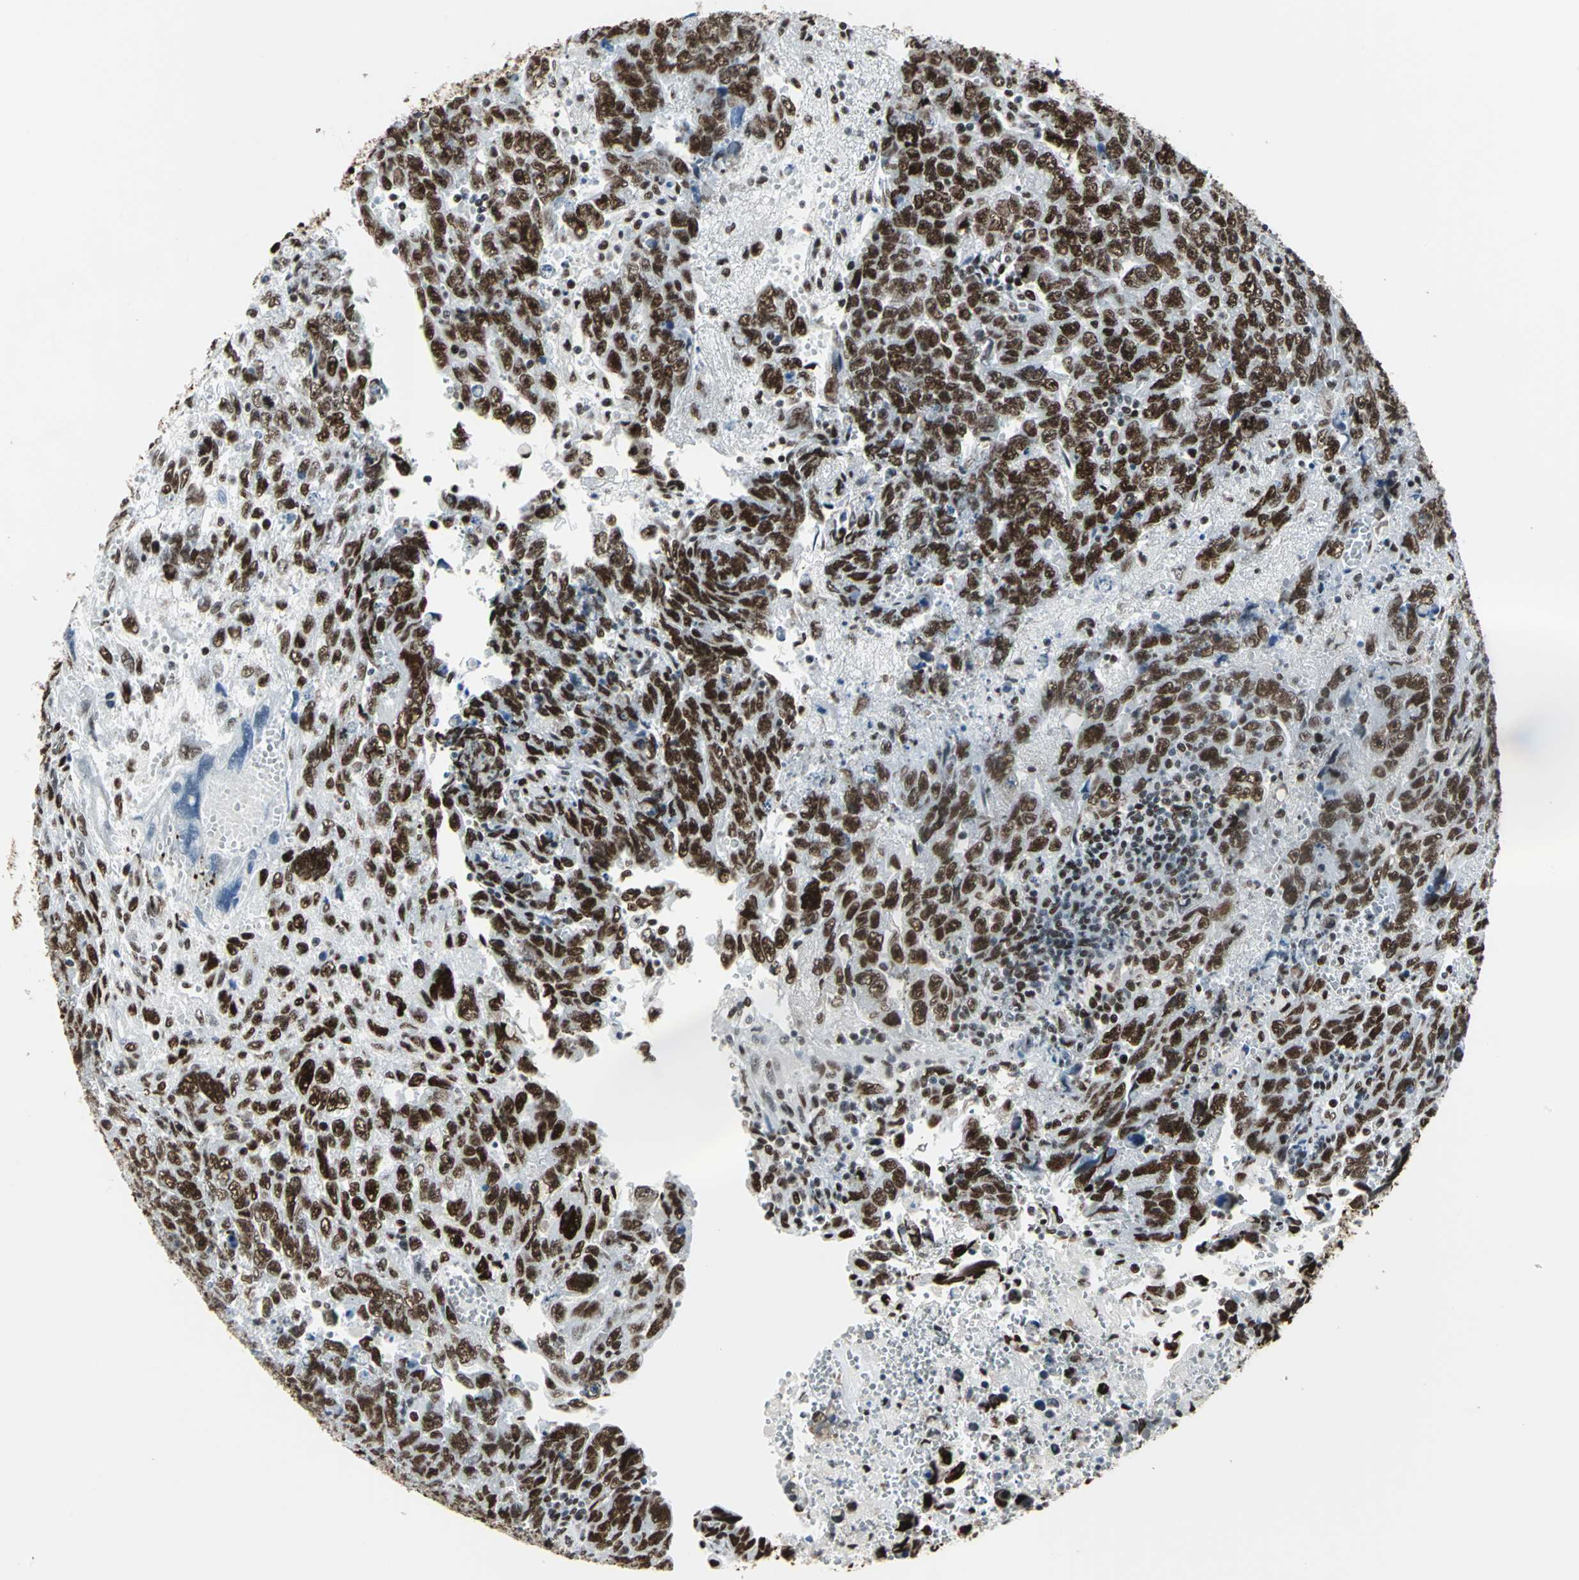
{"staining": {"intensity": "strong", "quantity": ">75%", "location": "nuclear"}, "tissue": "testis cancer", "cell_type": "Tumor cells", "image_type": "cancer", "snomed": [{"axis": "morphology", "description": "Carcinoma, Embryonal, NOS"}, {"axis": "topography", "description": "Testis"}], "caption": "The micrograph shows a brown stain indicating the presence of a protein in the nuclear of tumor cells in testis cancer.", "gene": "HDAC2", "patient": {"sex": "male", "age": 28}}